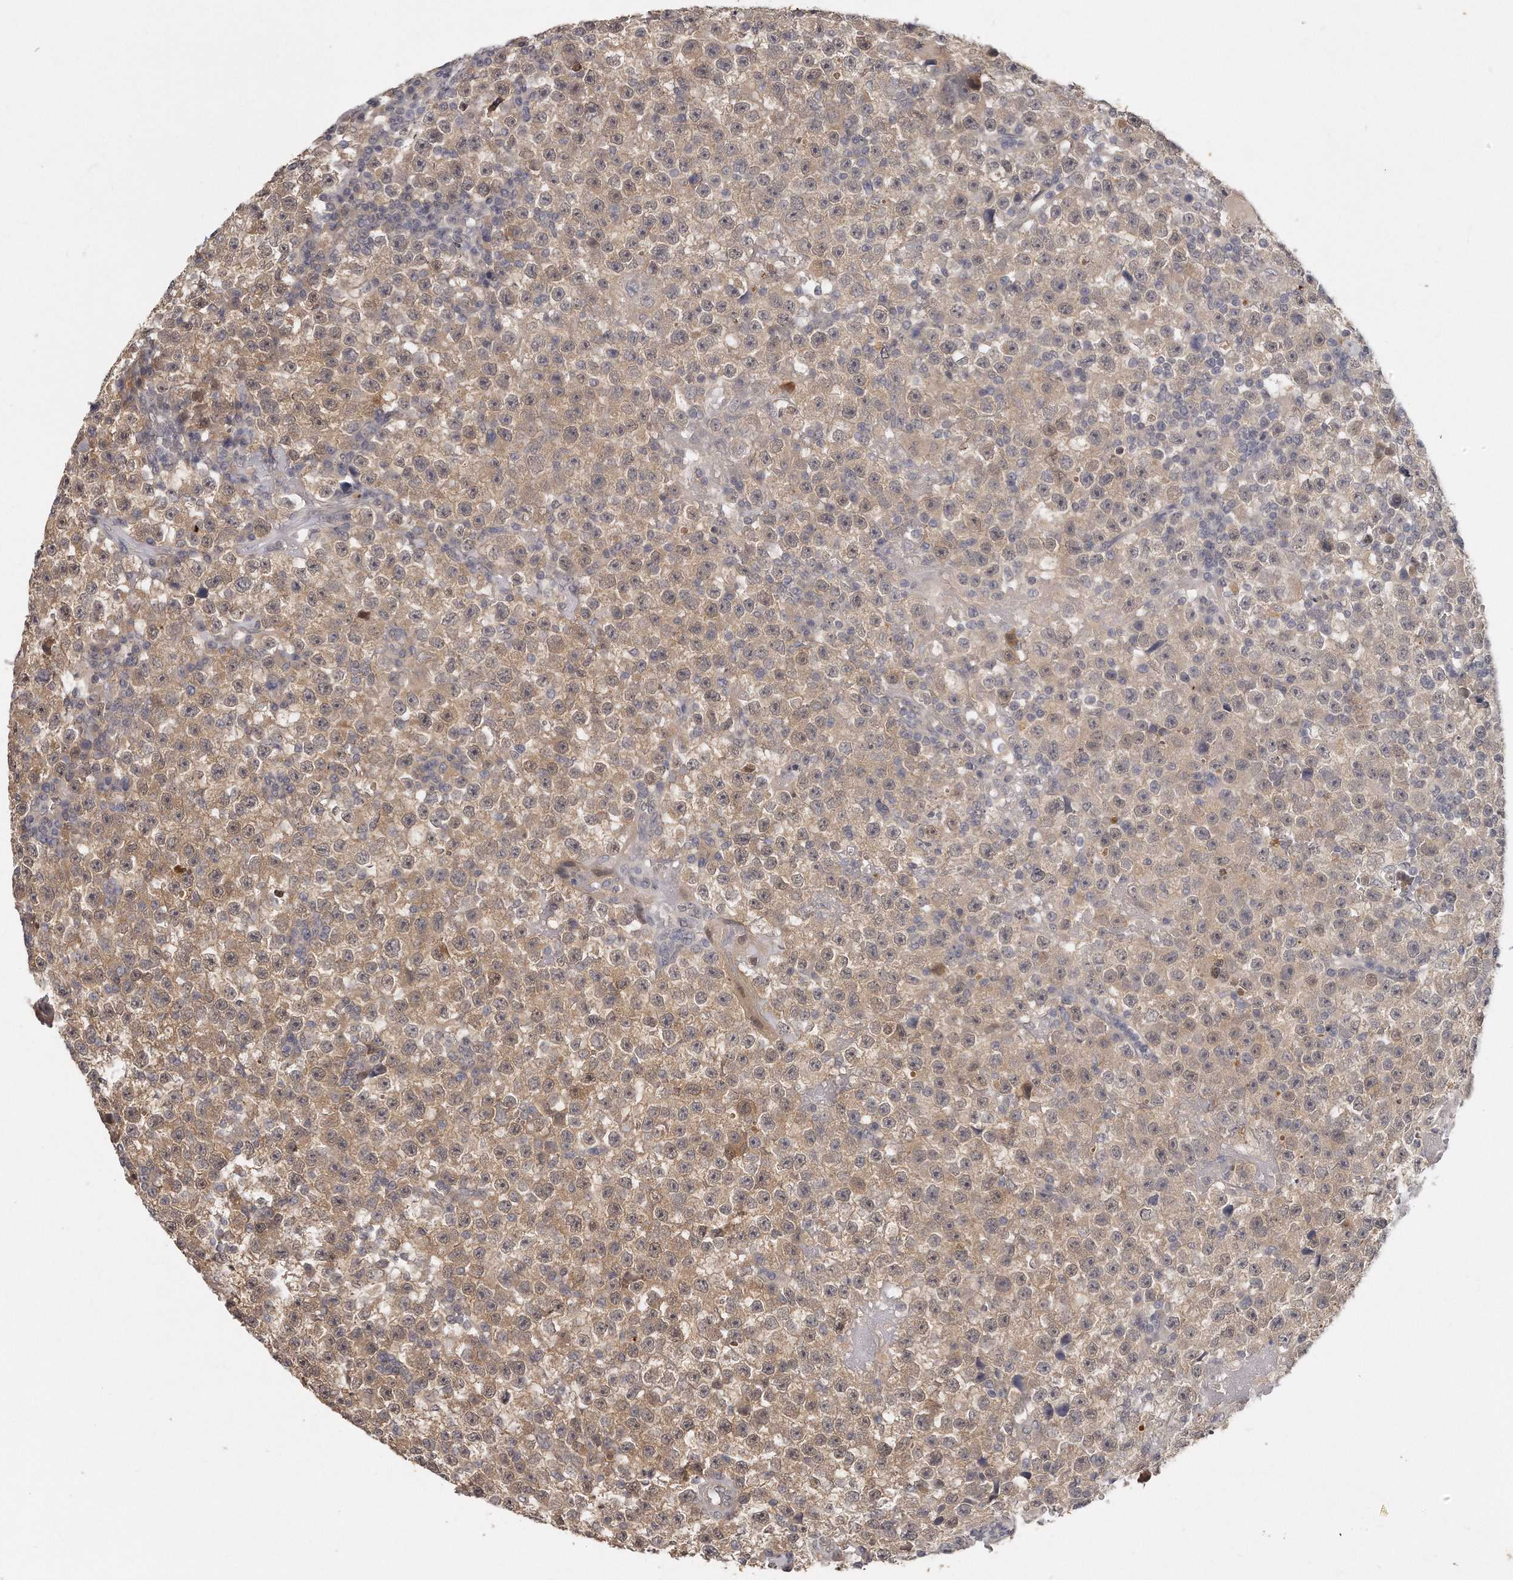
{"staining": {"intensity": "moderate", "quantity": ">75%", "location": "cytoplasmic/membranous,nuclear"}, "tissue": "testis cancer", "cell_type": "Tumor cells", "image_type": "cancer", "snomed": [{"axis": "morphology", "description": "Seminoma, NOS"}, {"axis": "topography", "description": "Testis"}], "caption": "Immunohistochemical staining of seminoma (testis) demonstrates medium levels of moderate cytoplasmic/membranous and nuclear protein expression in approximately >75% of tumor cells. Immunohistochemistry stains the protein of interest in brown and the nuclei are stained blue.", "gene": "GGCT", "patient": {"sex": "male", "age": 22}}